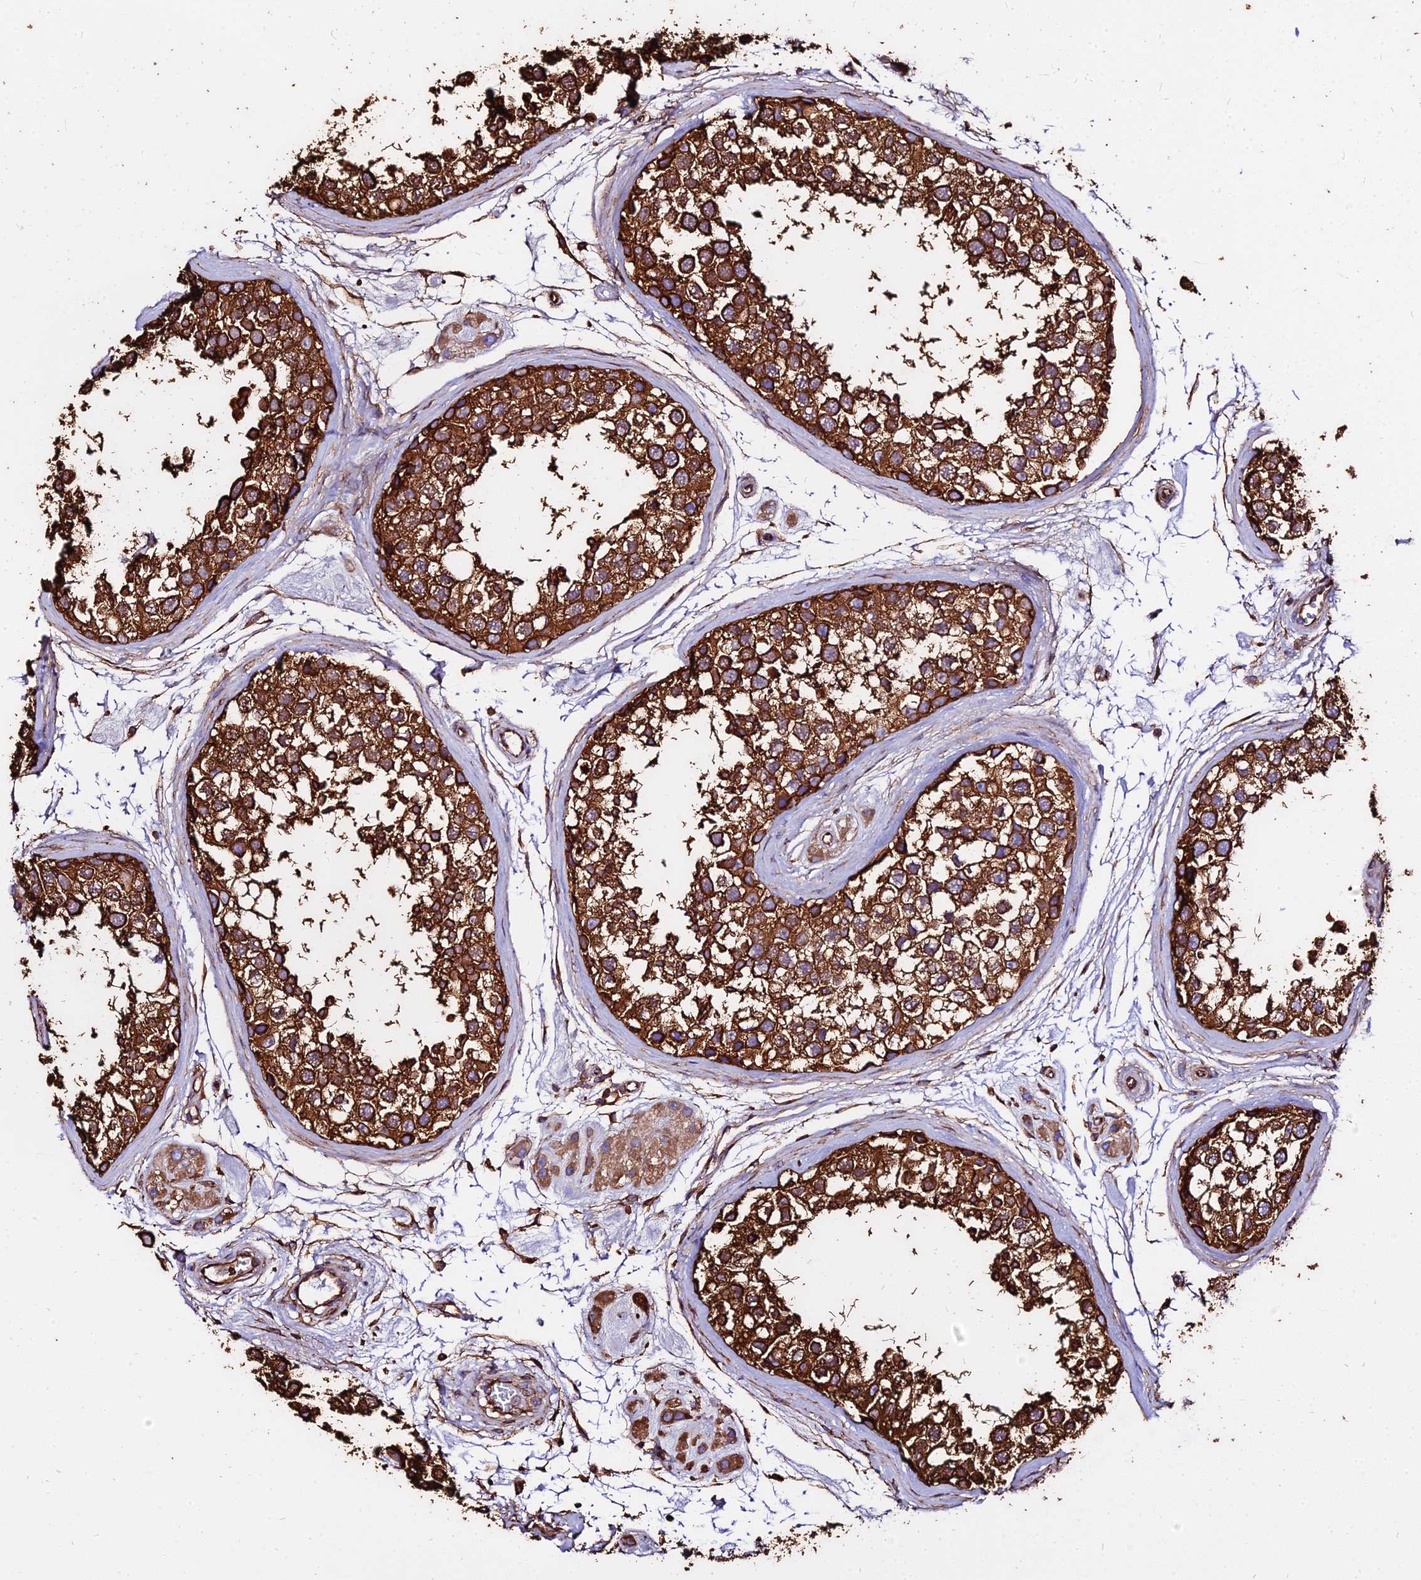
{"staining": {"intensity": "strong", "quantity": ">75%", "location": "cytoplasmic/membranous"}, "tissue": "testis", "cell_type": "Cells in seminiferous ducts", "image_type": "normal", "snomed": [{"axis": "morphology", "description": "Normal tissue, NOS"}, {"axis": "topography", "description": "Testis"}], "caption": "Strong cytoplasmic/membranous staining is present in approximately >75% of cells in seminiferous ducts in benign testis. (DAB = brown stain, brightfield microscopy at high magnification).", "gene": "TUBA1A", "patient": {"sex": "male", "age": 56}}